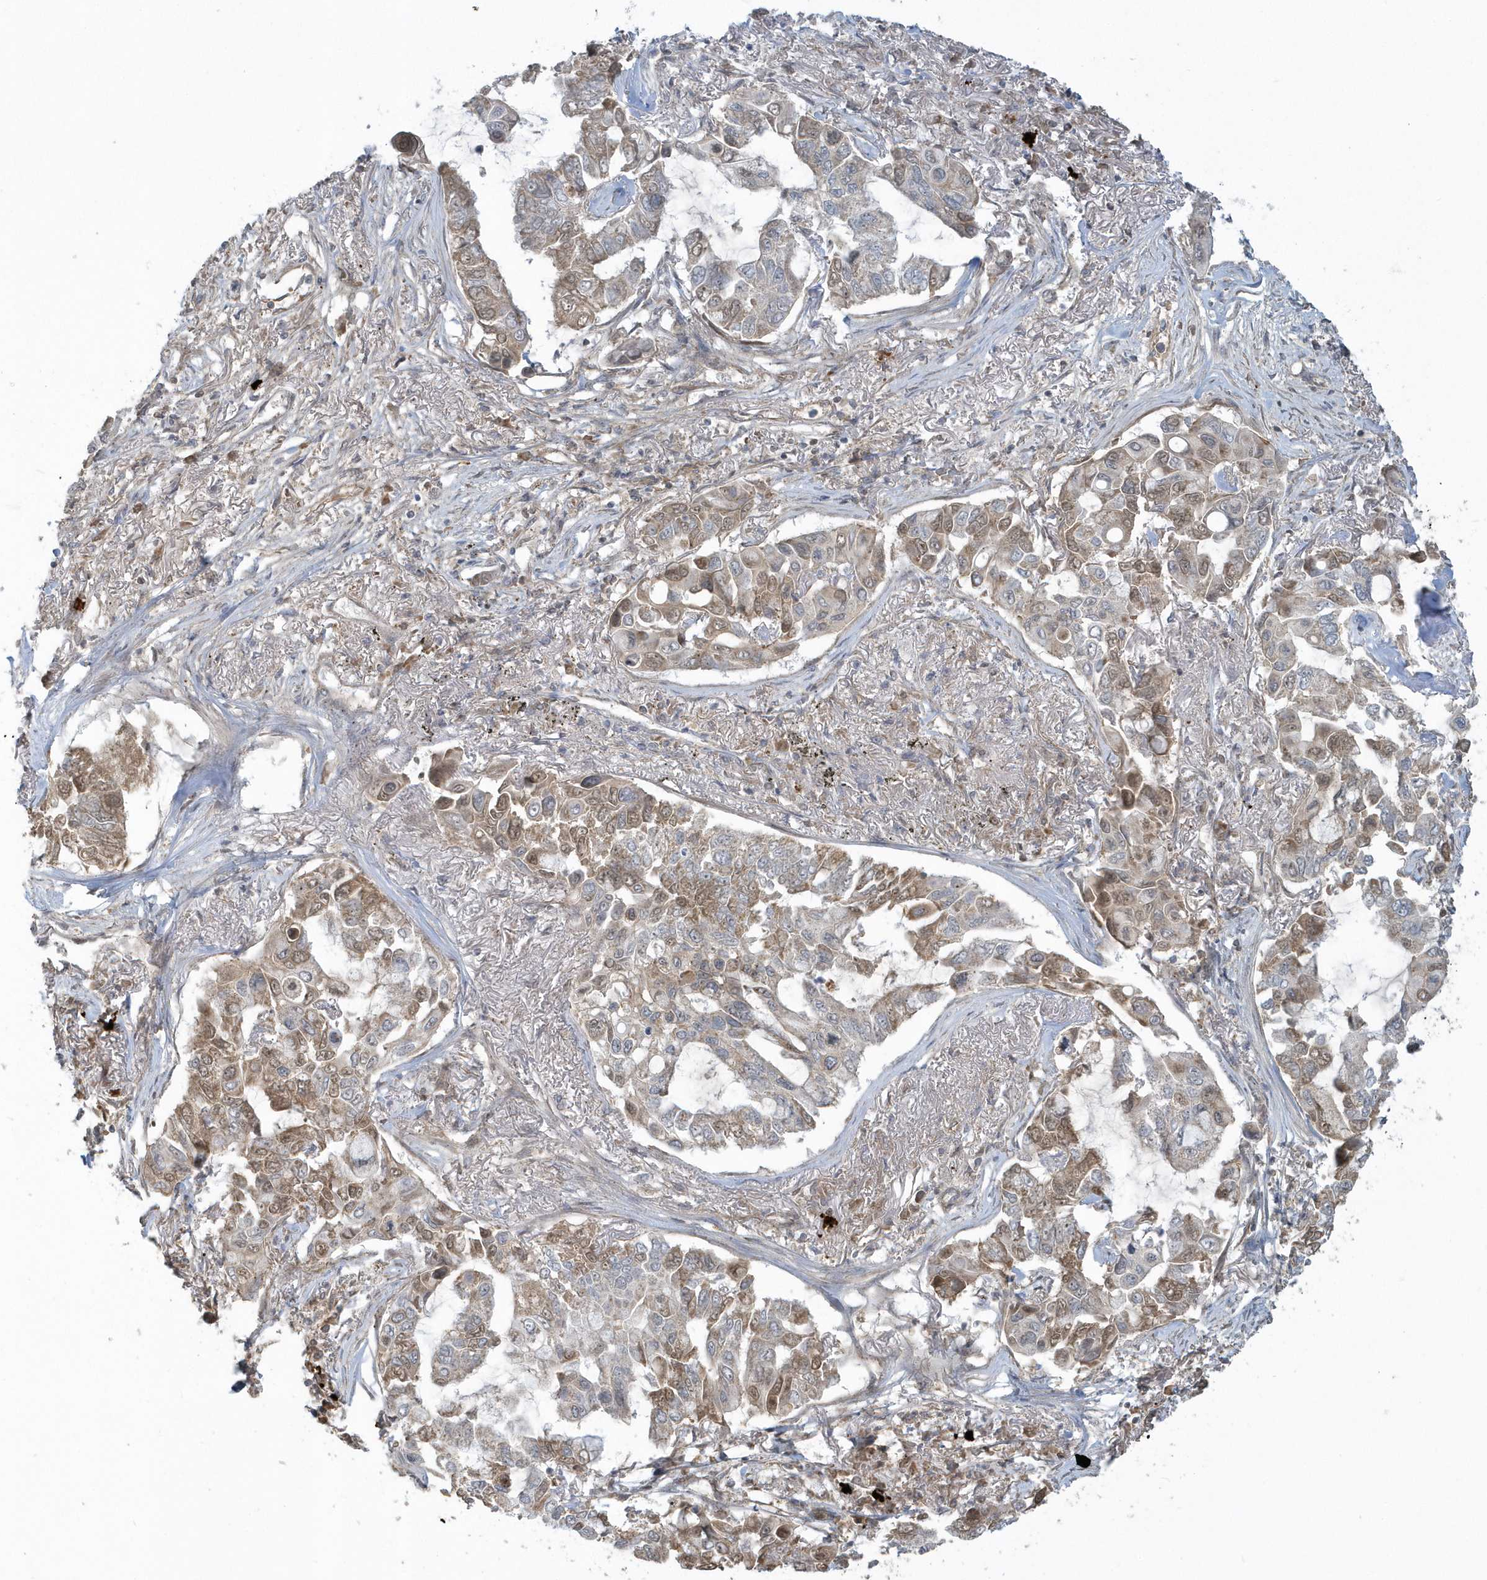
{"staining": {"intensity": "moderate", "quantity": "25%-75%", "location": "cytoplasmic/membranous,nuclear"}, "tissue": "lung cancer", "cell_type": "Tumor cells", "image_type": "cancer", "snomed": [{"axis": "morphology", "description": "Adenocarcinoma, NOS"}, {"axis": "topography", "description": "Lung"}], "caption": "Protein expression analysis of lung cancer demonstrates moderate cytoplasmic/membranous and nuclear staining in about 25%-75% of tumor cells.", "gene": "STIM2", "patient": {"sex": "male", "age": 64}}